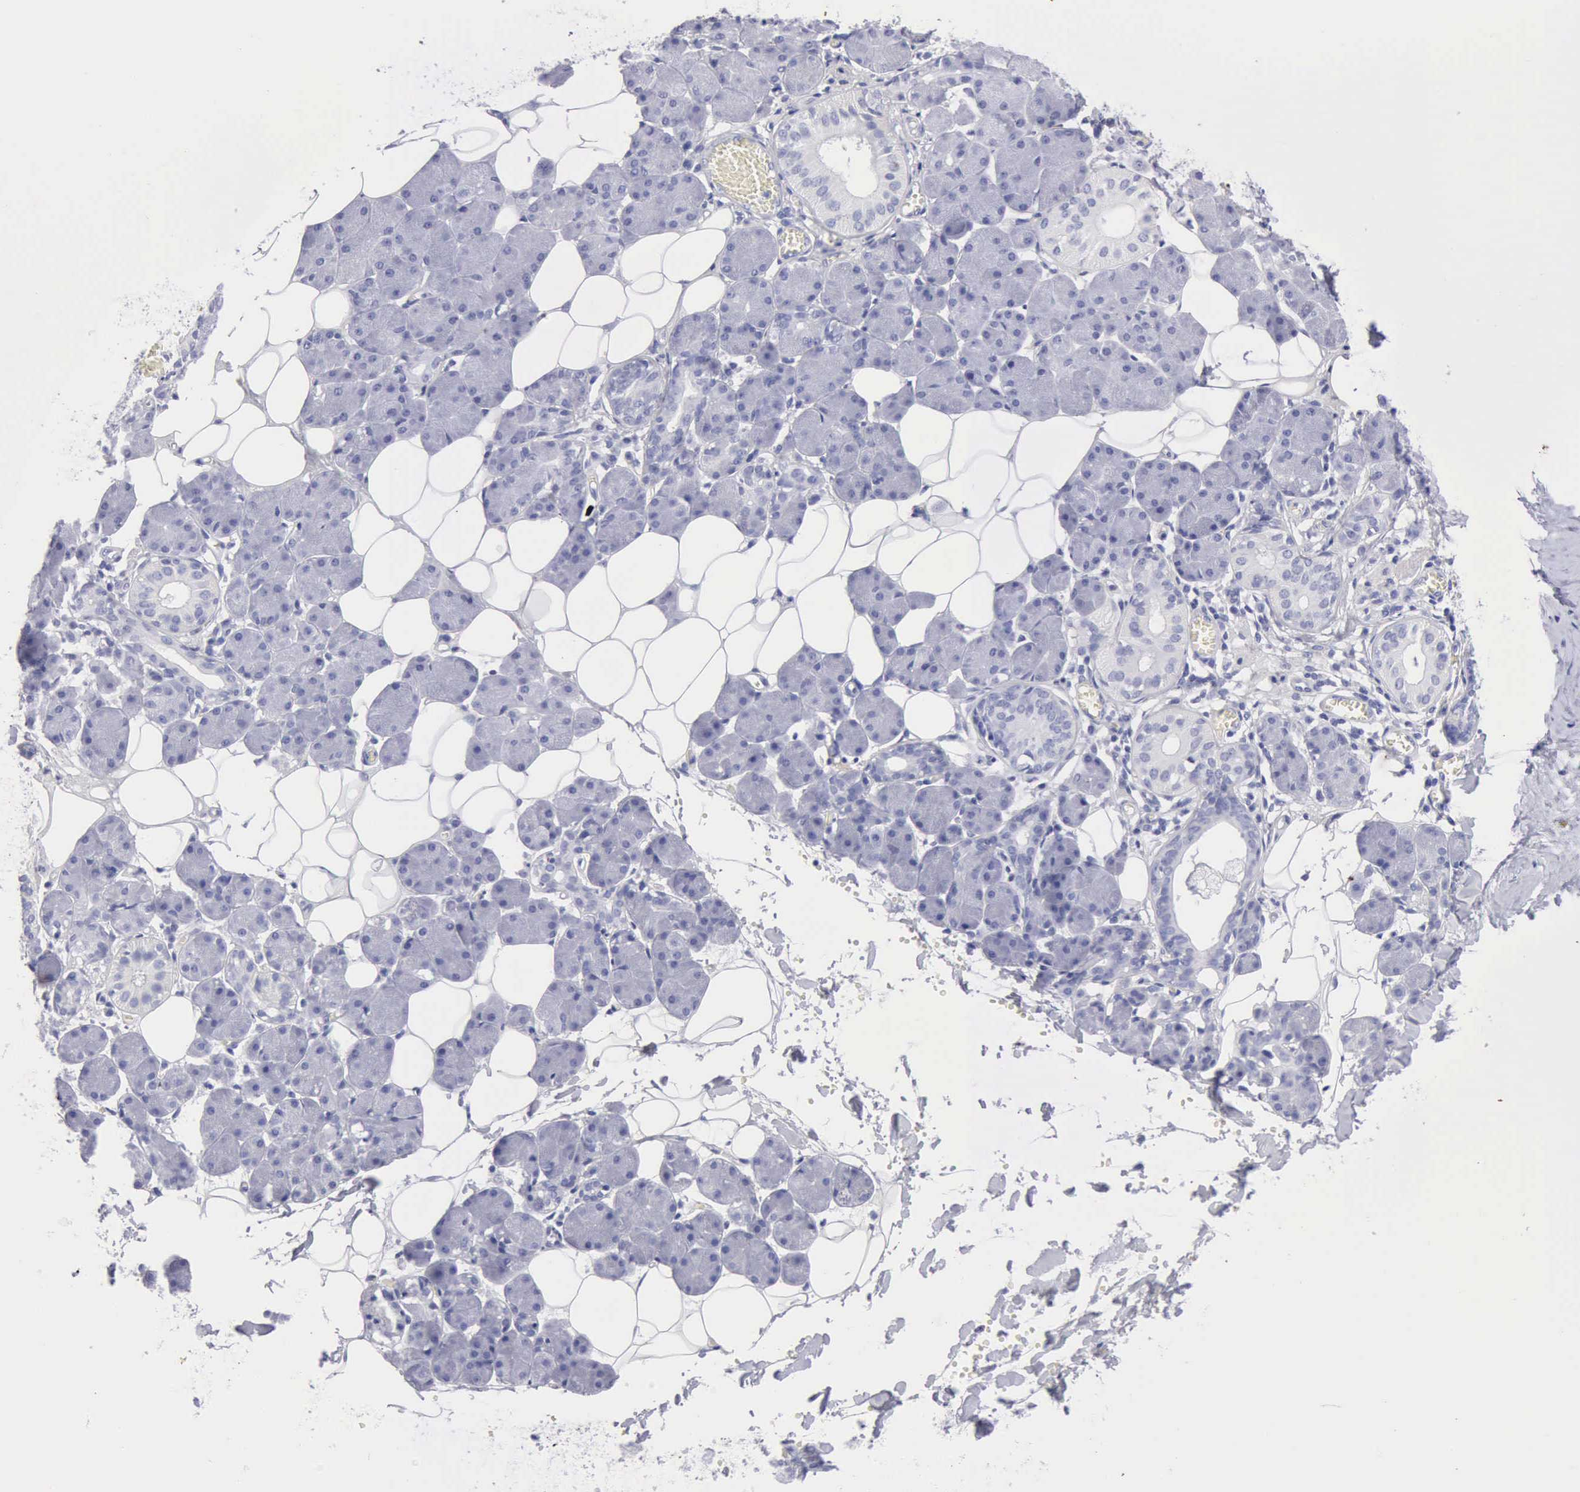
{"staining": {"intensity": "negative", "quantity": "none", "location": "none"}, "tissue": "salivary gland", "cell_type": "Glandular cells", "image_type": "normal", "snomed": [{"axis": "morphology", "description": "Normal tissue, NOS"}, {"axis": "morphology", "description": "Adenoma, NOS"}, {"axis": "topography", "description": "Salivary gland"}], "caption": "A high-resolution image shows immunohistochemistry staining of unremarkable salivary gland, which reveals no significant expression in glandular cells.", "gene": "KRT10", "patient": {"sex": "female", "age": 32}}